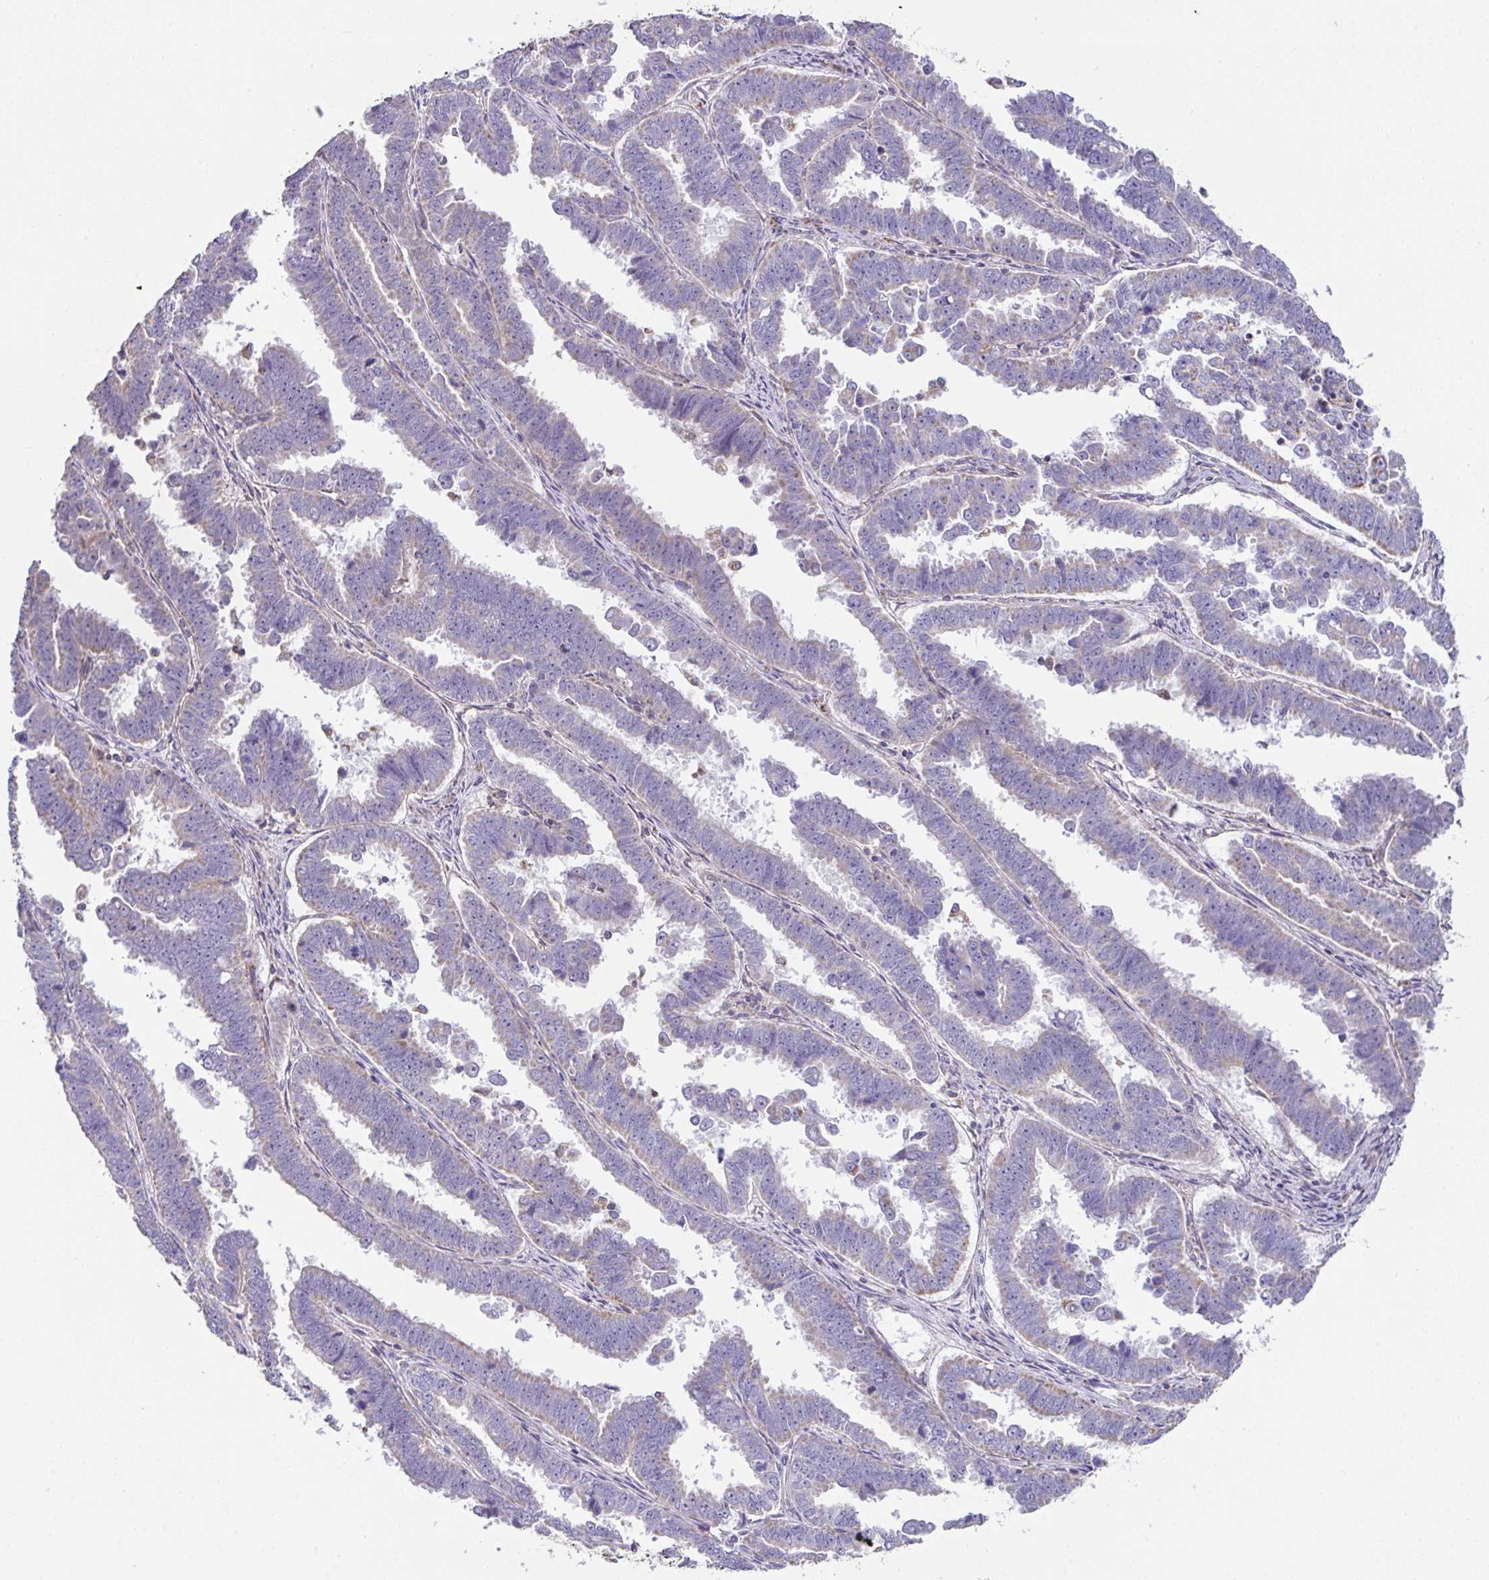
{"staining": {"intensity": "negative", "quantity": "none", "location": "none"}, "tissue": "endometrial cancer", "cell_type": "Tumor cells", "image_type": "cancer", "snomed": [{"axis": "morphology", "description": "Adenocarcinoma, NOS"}, {"axis": "topography", "description": "Endometrium"}], "caption": "A high-resolution micrograph shows immunohistochemistry staining of adenocarcinoma (endometrial), which displays no significant expression in tumor cells.", "gene": "DOK7", "patient": {"sex": "female", "age": 75}}